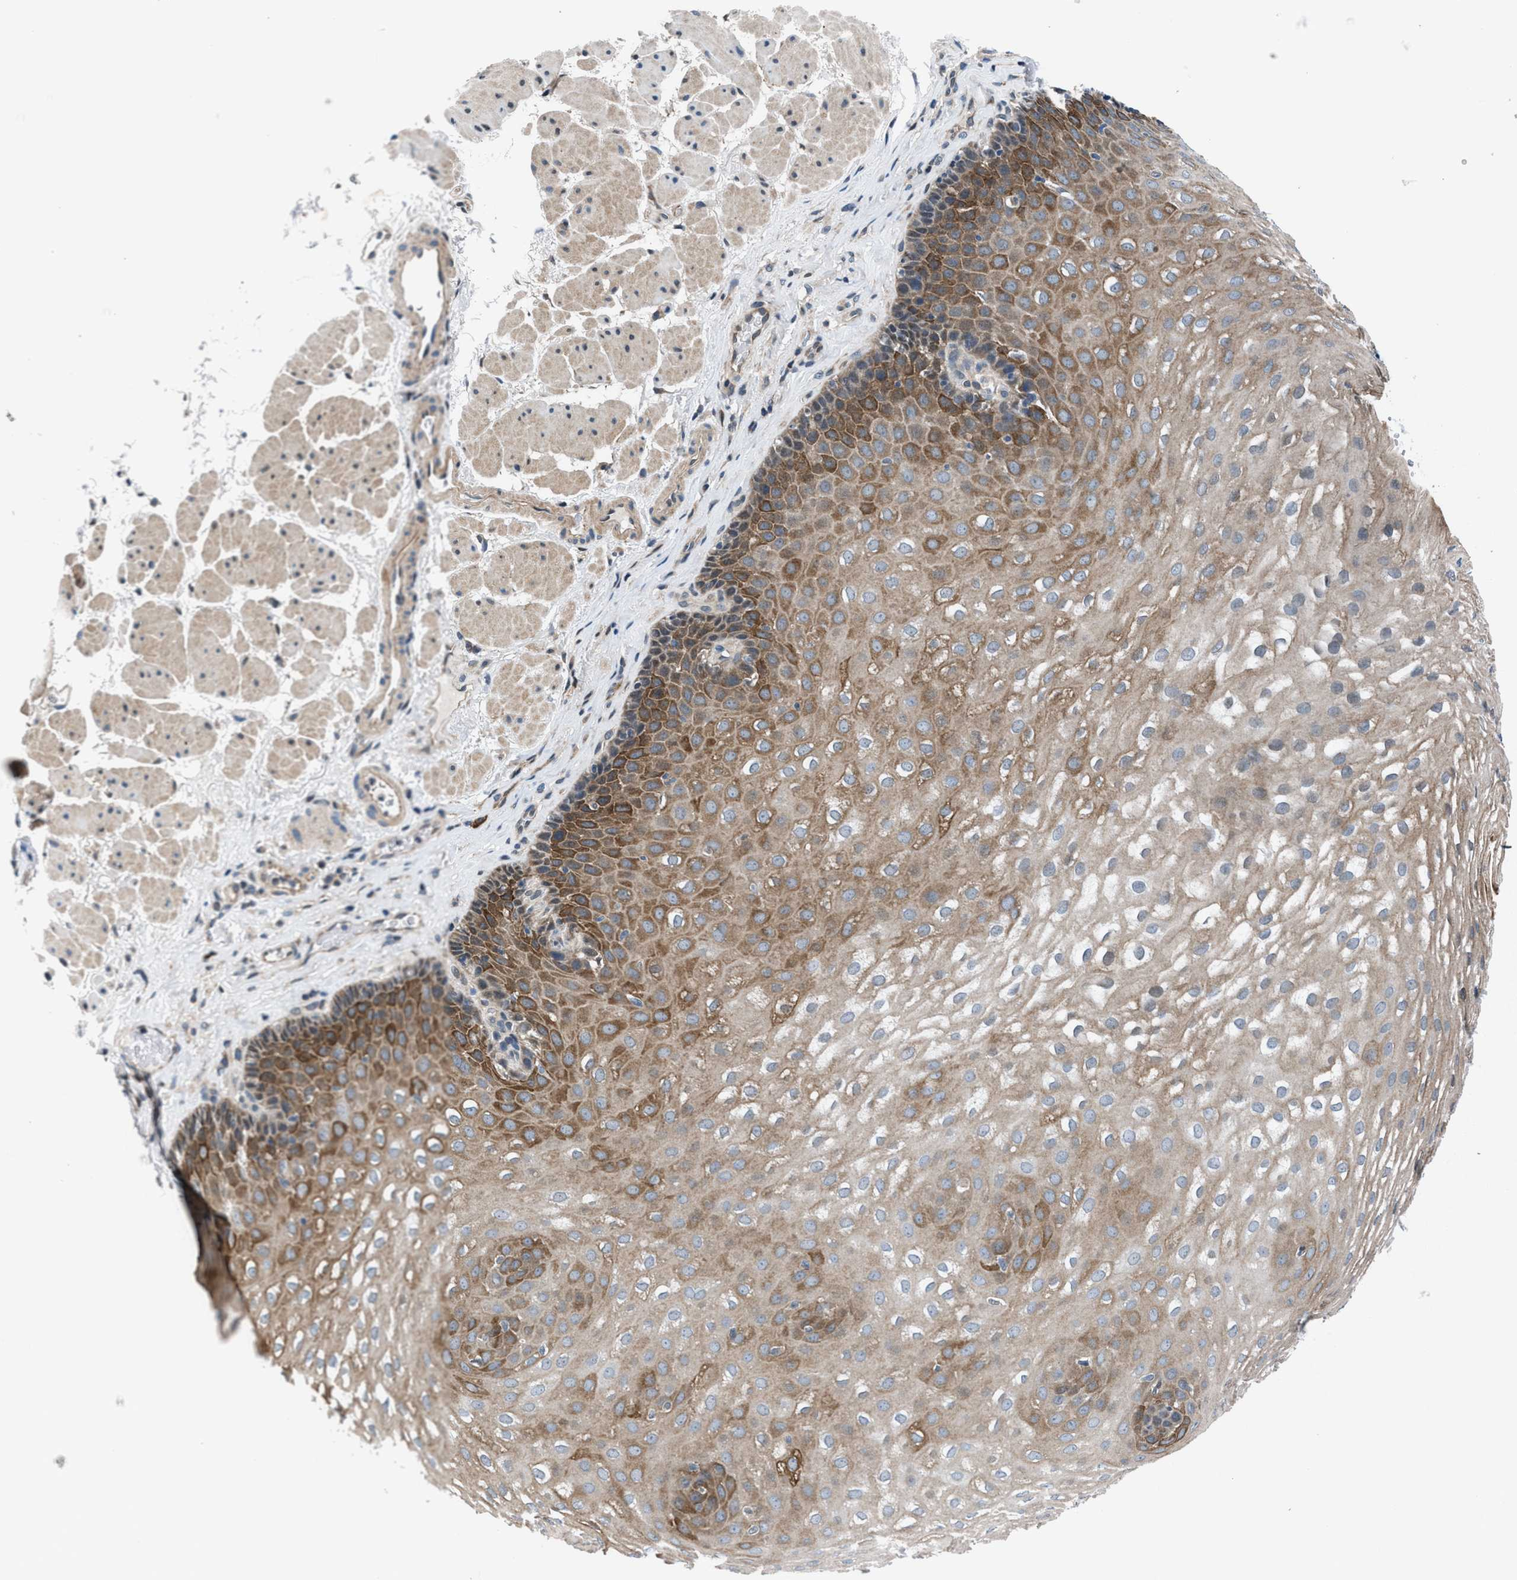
{"staining": {"intensity": "moderate", "quantity": ">75%", "location": "cytoplasmic/membranous"}, "tissue": "esophagus", "cell_type": "Squamous epithelial cells", "image_type": "normal", "snomed": [{"axis": "morphology", "description": "Normal tissue, NOS"}, {"axis": "topography", "description": "Esophagus"}], "caption": "Protein expression analysis of unremarkable esophagus reveals moderate cytoplasmic/membranous expression in about >75% of squamous epithelial cells. The protein is stained brown, and the nuclei are stained in blue (DAB IHC with brightfield microscopy, high magnification).", "gene": "PRPSAP2", "patient": {"sex": "female", "age": 66}}